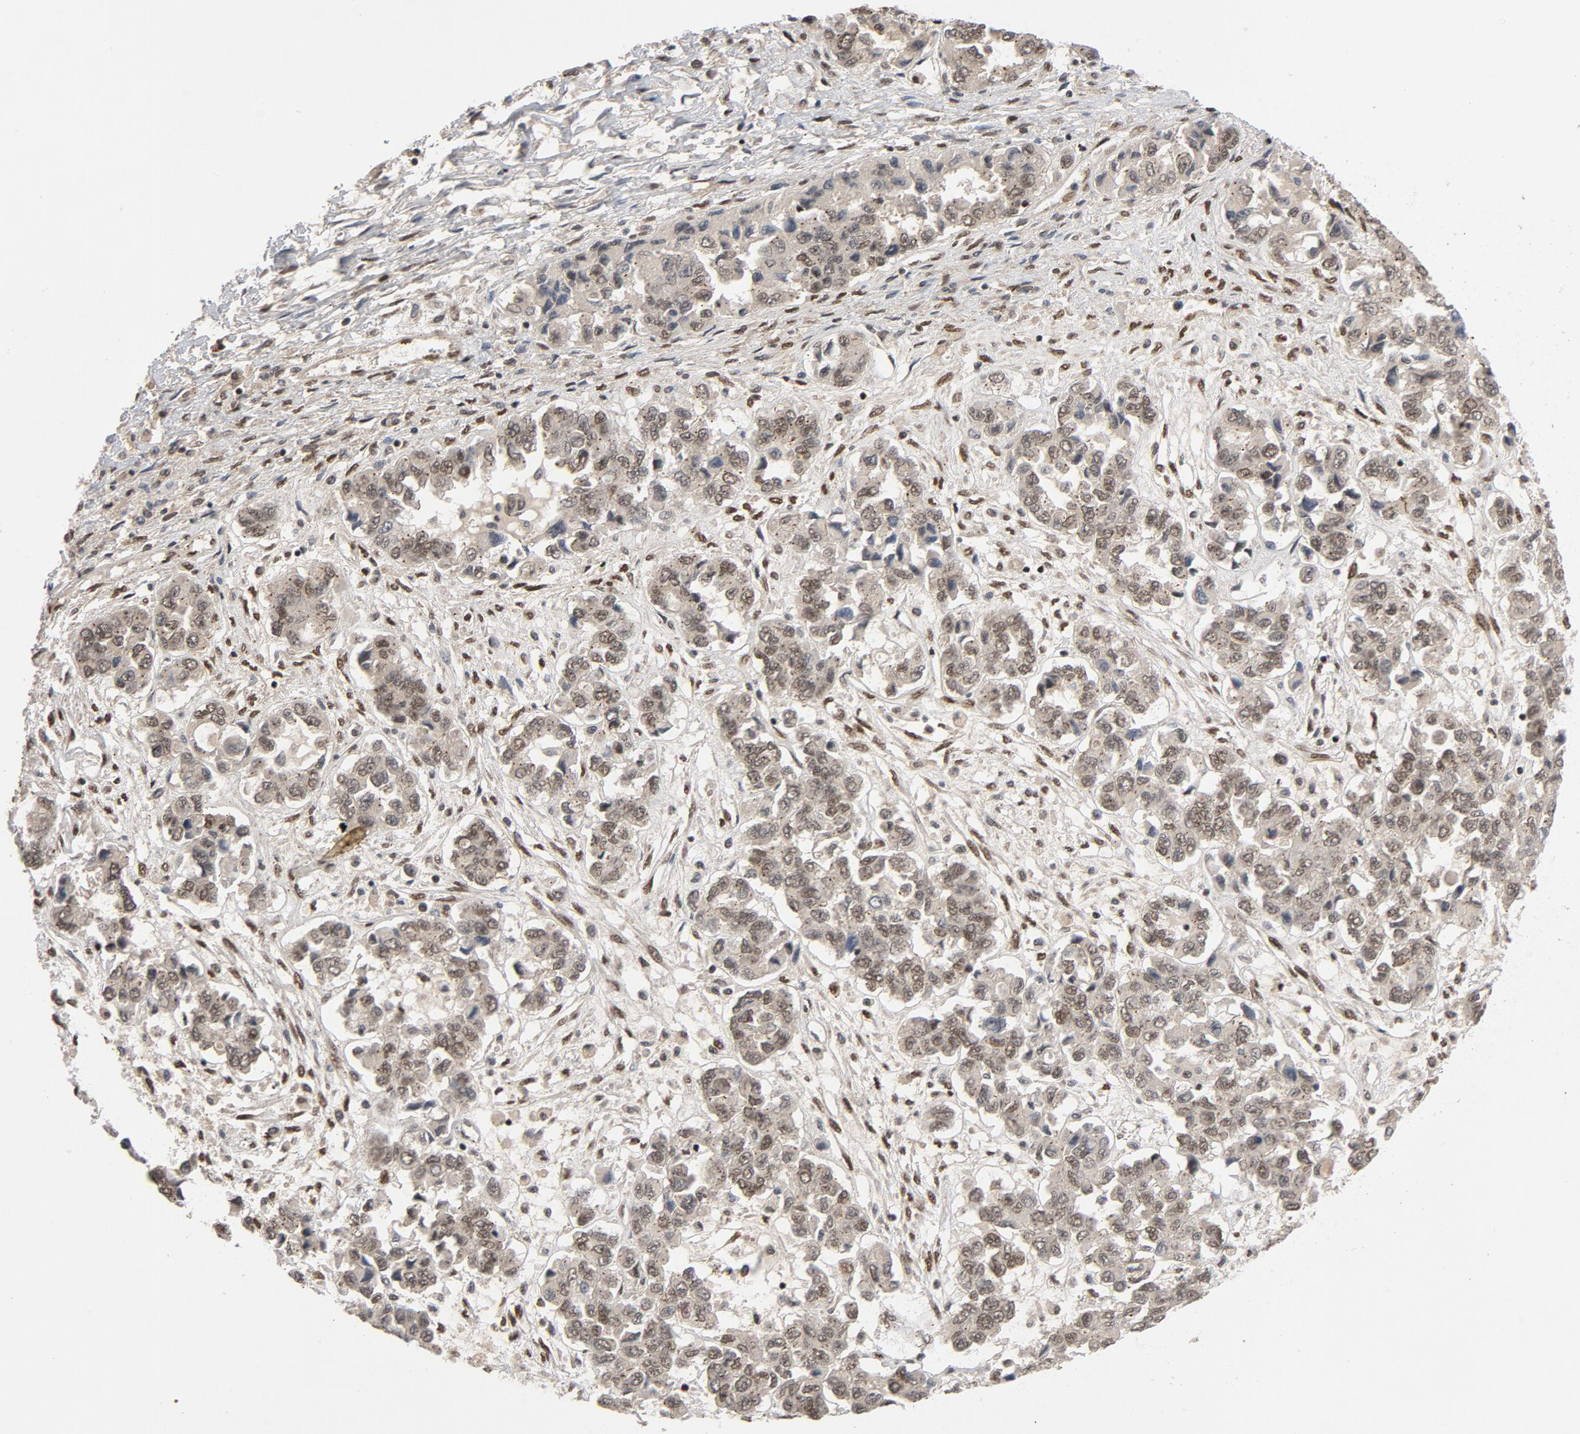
{"staining": {"intensity": "moderate", "quantity": ">75%", "location": "nuclear"}, "tissue": "ovarian cancer", "cell_type": "Tumor cells", "image_type": "cancer", "snomed": [{"axis": "morphology", "description": "Cystadenocarcinoma, serous, NOS"}, {"axis": "topography", "description": "Ovary"}], "caption": "The immunohistochemical stain labels moderate nuclear expression in tumor cells of ovarian cancer (serous cystadenocarcinoma) tissue. (DAB (3,3'-diaminobenzidine) IHC with brightfield microscopy, high magnification).", "gene": "SMARCD1", "patient": {"sex": "female", "age": 84}}